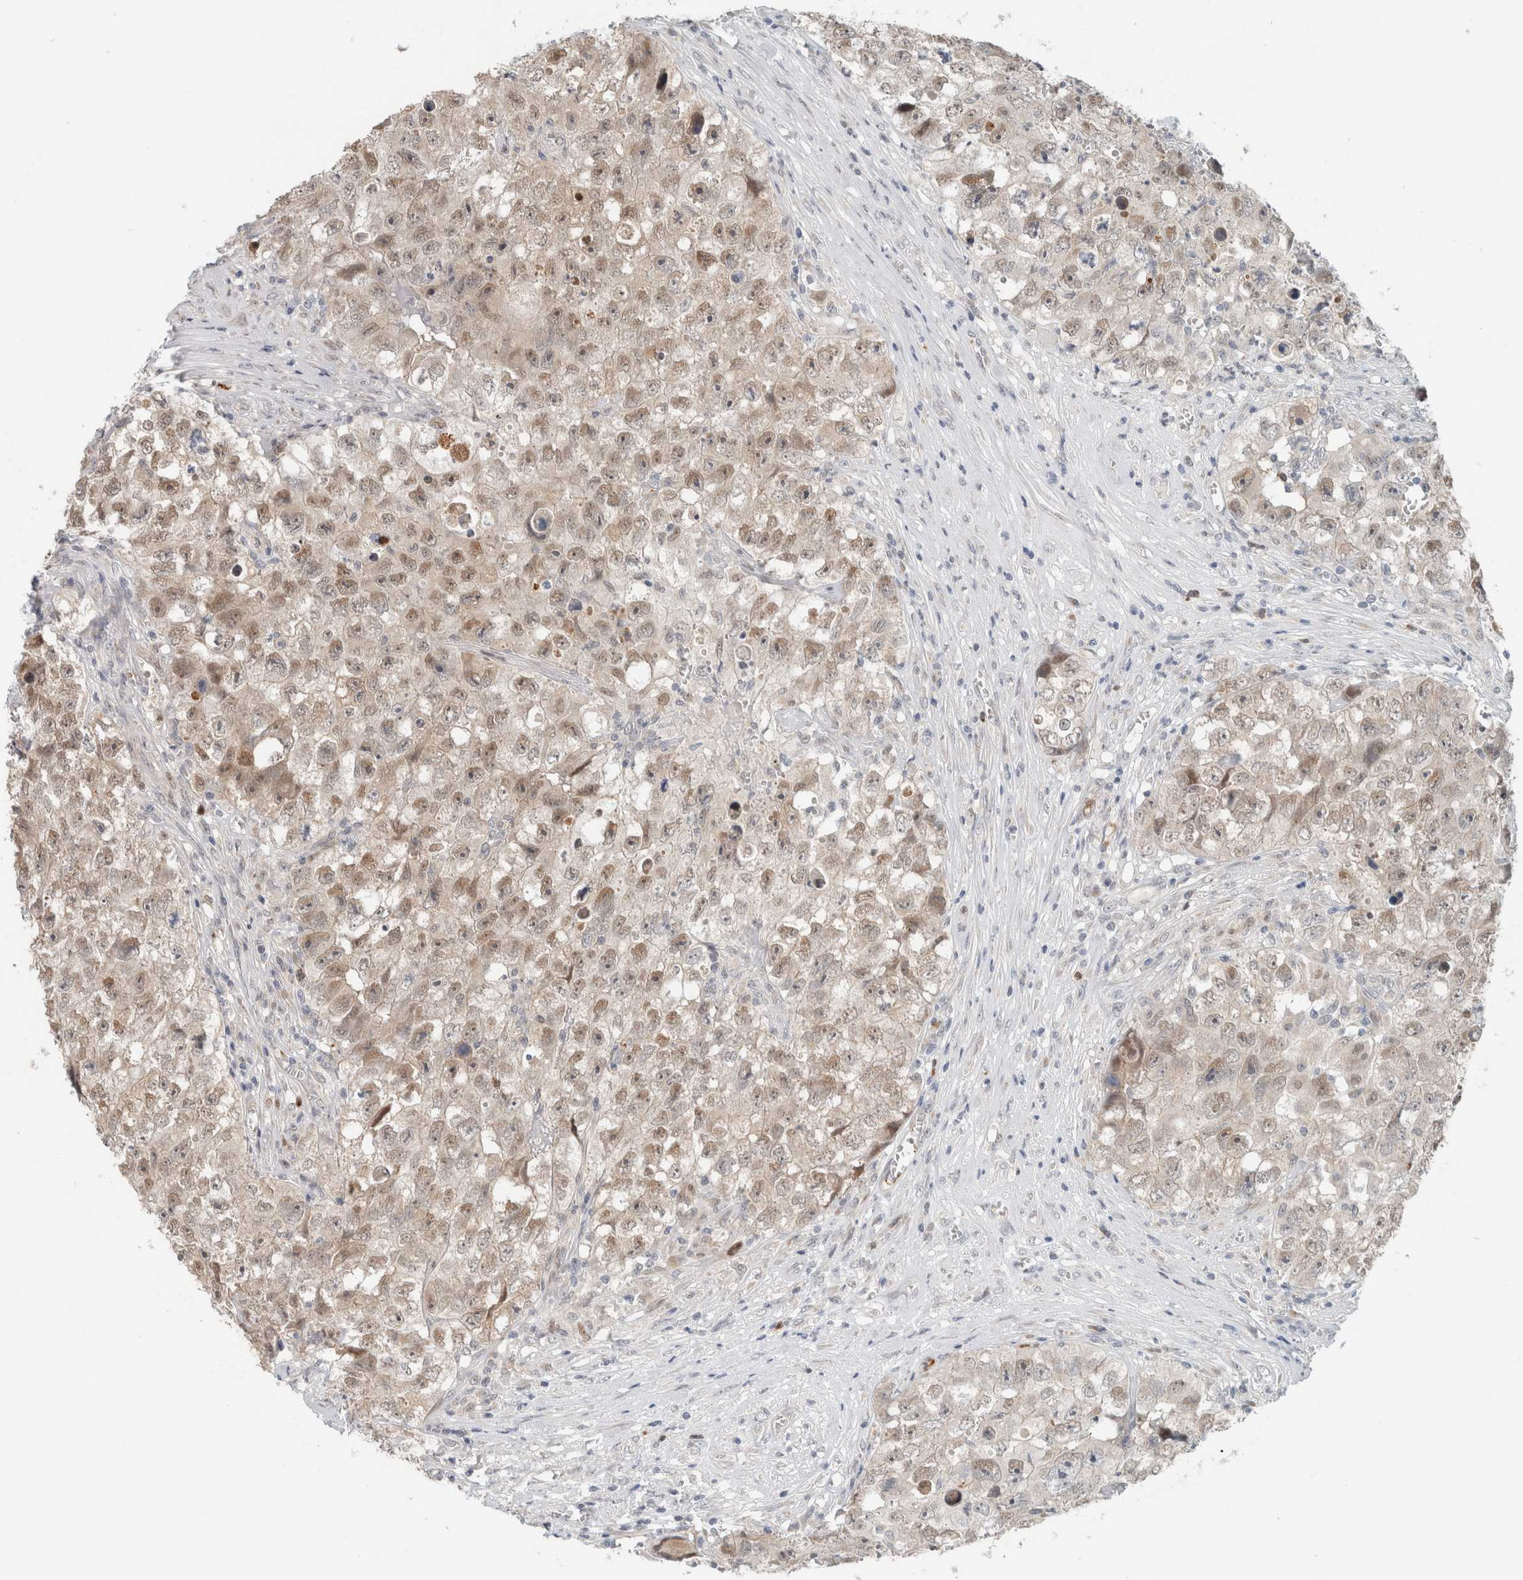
{"staining": {"intensity": "moderate", "quantity": "25%-75%", "location": "cytoplasmic/membranous,nuclear"}, "tissue": "testis cancer", "cell_type": "Tumor cells", "image_type": "cancer", "snomed": [{"axis": "morphology", "description": "Seminoma, NOS"}, {"axis": "morphology", "description": "Carcinoma, Embryonal, NOS"}, {"axis": "topography", "description": "Testis"}], "caption": "Immunohistochemistry (IHC) micrograph of embryonal carcinoma (testis) stained for a protein (brown), which exhibits medium levels of moderate cytoplasmic/membranous and nuclear positivity in approximately 25%-75% of tumor cells.", "gene": "CRAT", "patient": {"sex": "male", "age": 43}}